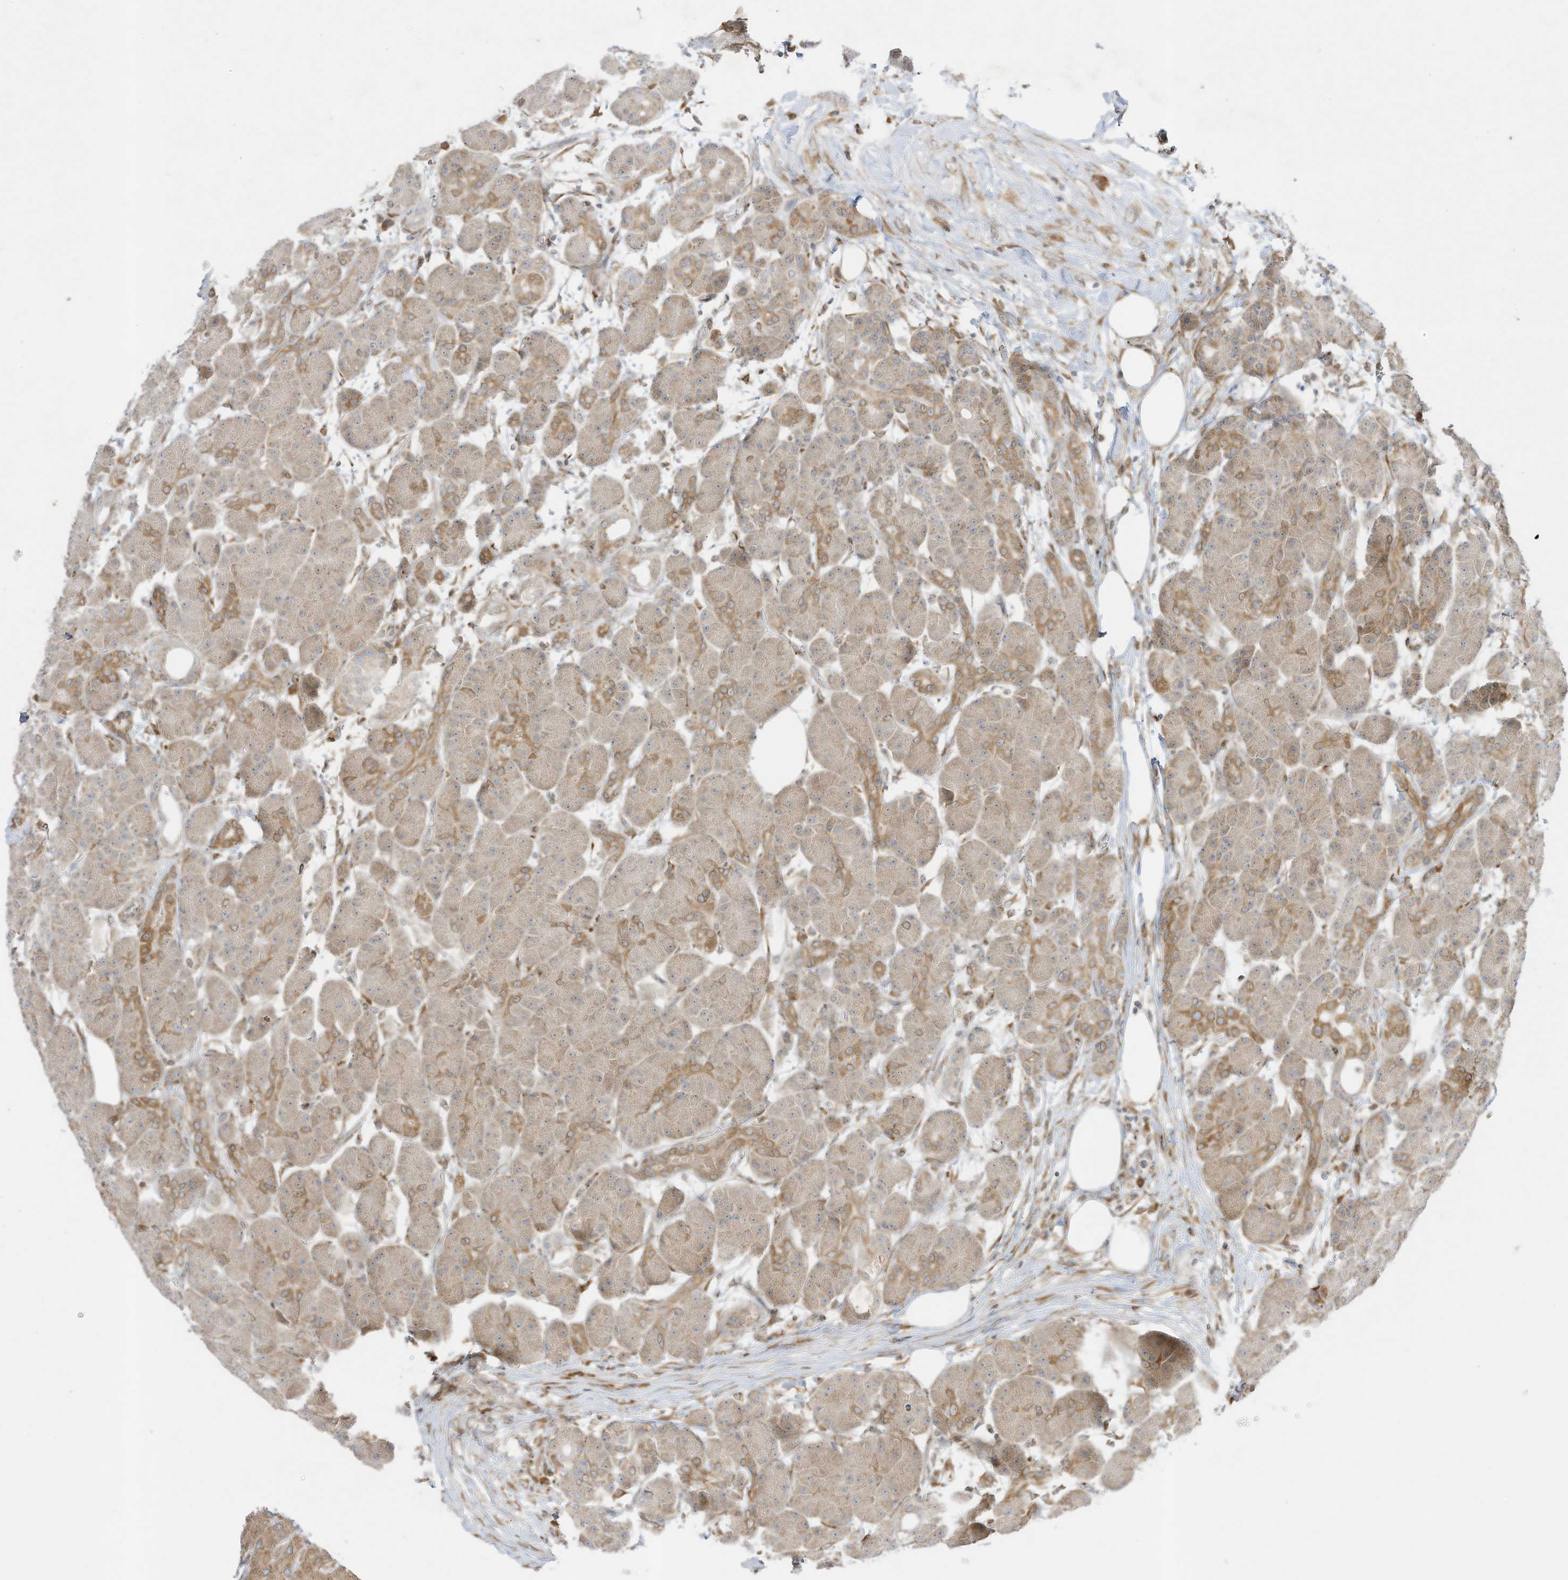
{"staining": {"intensity": "moderate", "quantity": "<25%", "location": "cytoplasmic/membranous"}, "tissue": "pancreas", "cell_type": "Exocrine glandular cells", "image_type": "normal", "snomed": [{"axis": "morphology", "description": "Normal tissue, NOS"}, {"axis": "topography", "description": "Pancreas"}], "caption": "A low amount of moderate cytoplasmic/membranous expression is appreciated in approximately <25% of exocrine glandular cells in unremarkable pancreas.", "gene": "PTK6", "patient": {"sex": "male", "age": 63}}